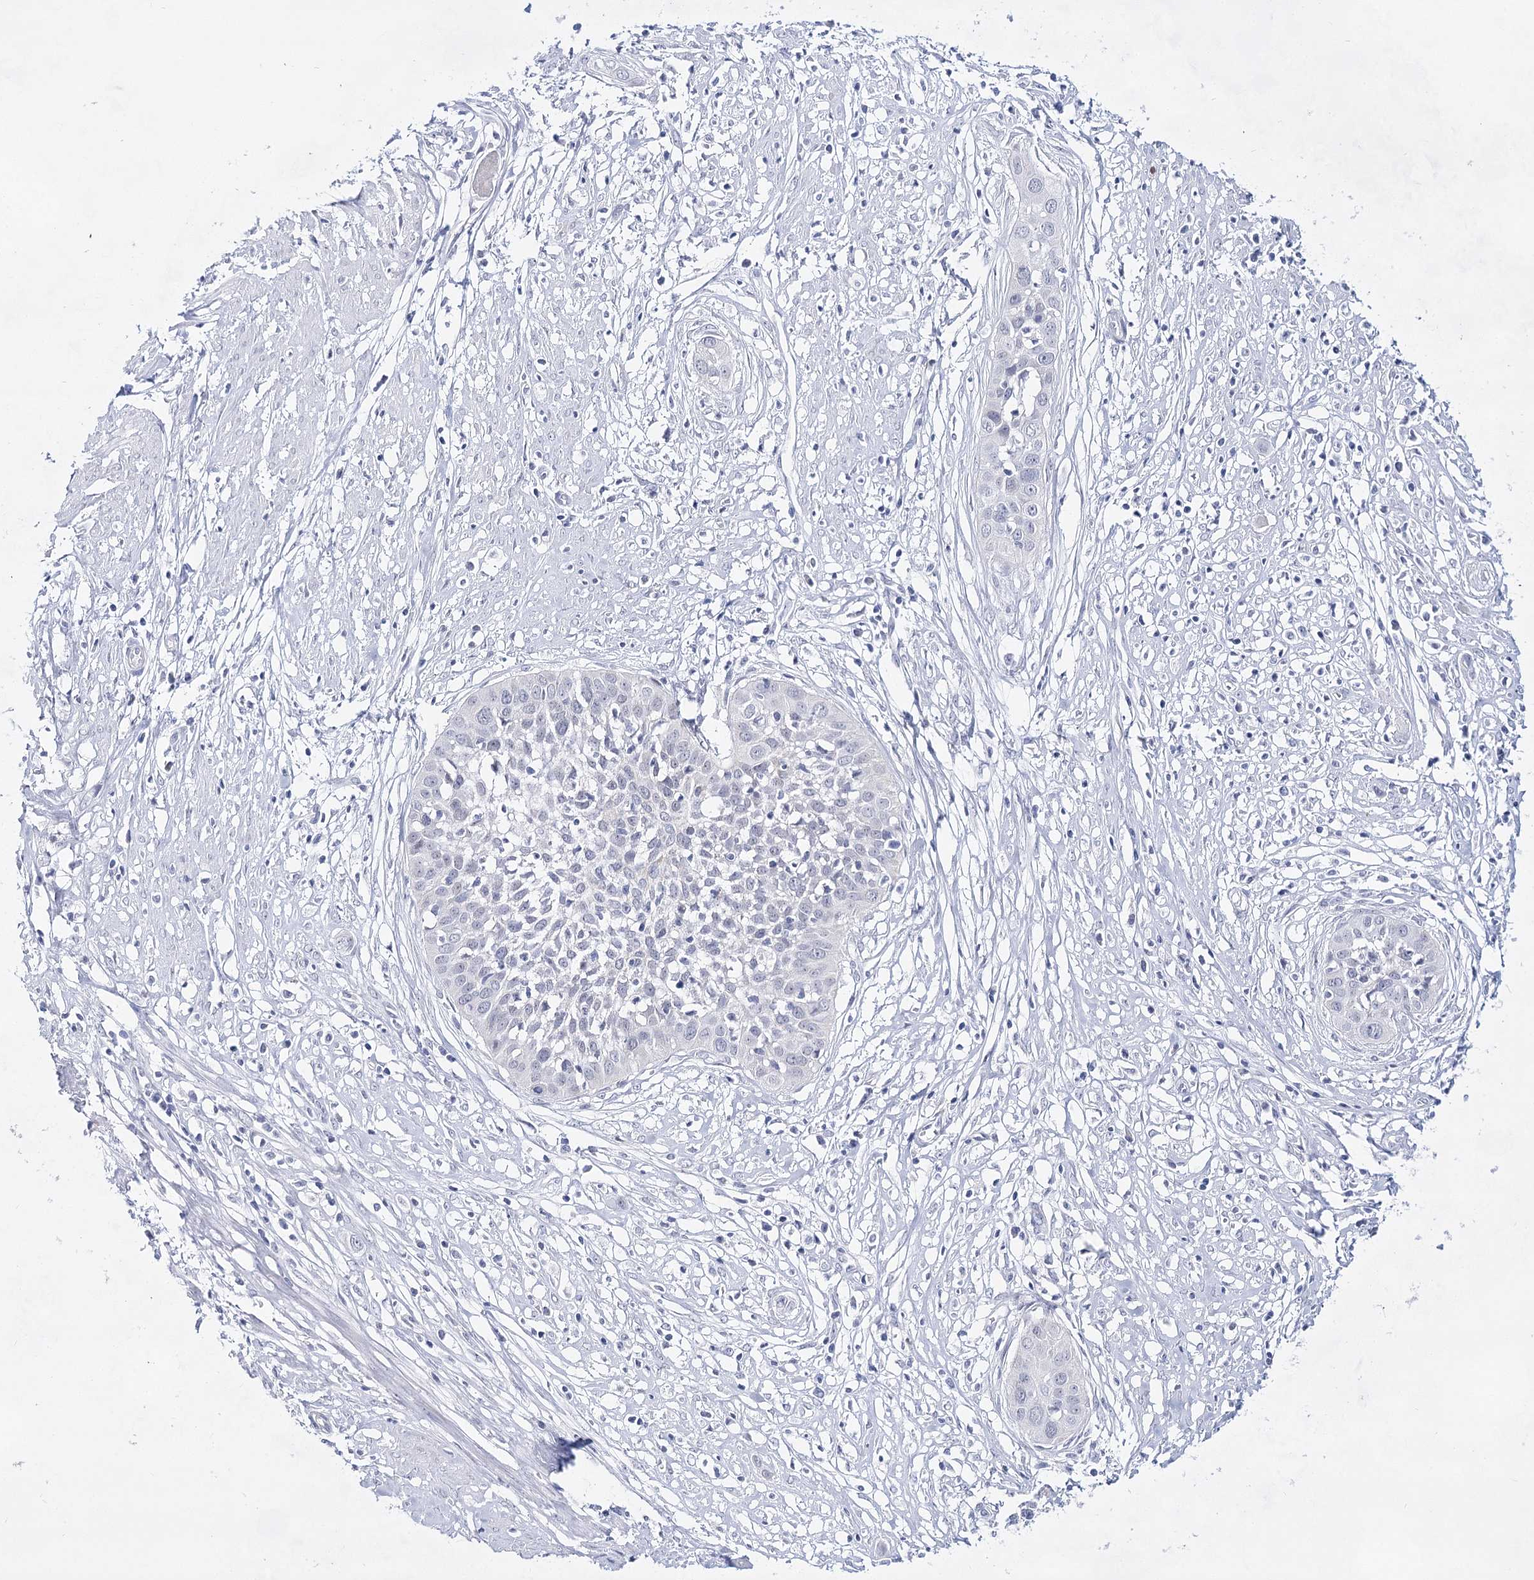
{"staining": {"intensity": "negative", "quantity": "none", "location": "none"}, "tissue": "cervical cancer", "cell_type": "Tumor cells", "image_type": "cancer", "snomed": [{"axis": "morphology", "description": "Squamous cell carcinoma, NOS"}, {"axis": "topography", "description": "Cervix"}], "caption": "The micrograph shows no significant expression in tumor cells of cervical cancer. Brightfield microscopy of IHC stained with DAB (3,3'-diaminobenzidine) (brown) and hematoxylin (blue), captured at high magnification.", "gene": "BPHL", "patient": {"sex": "female", "age": 34}}